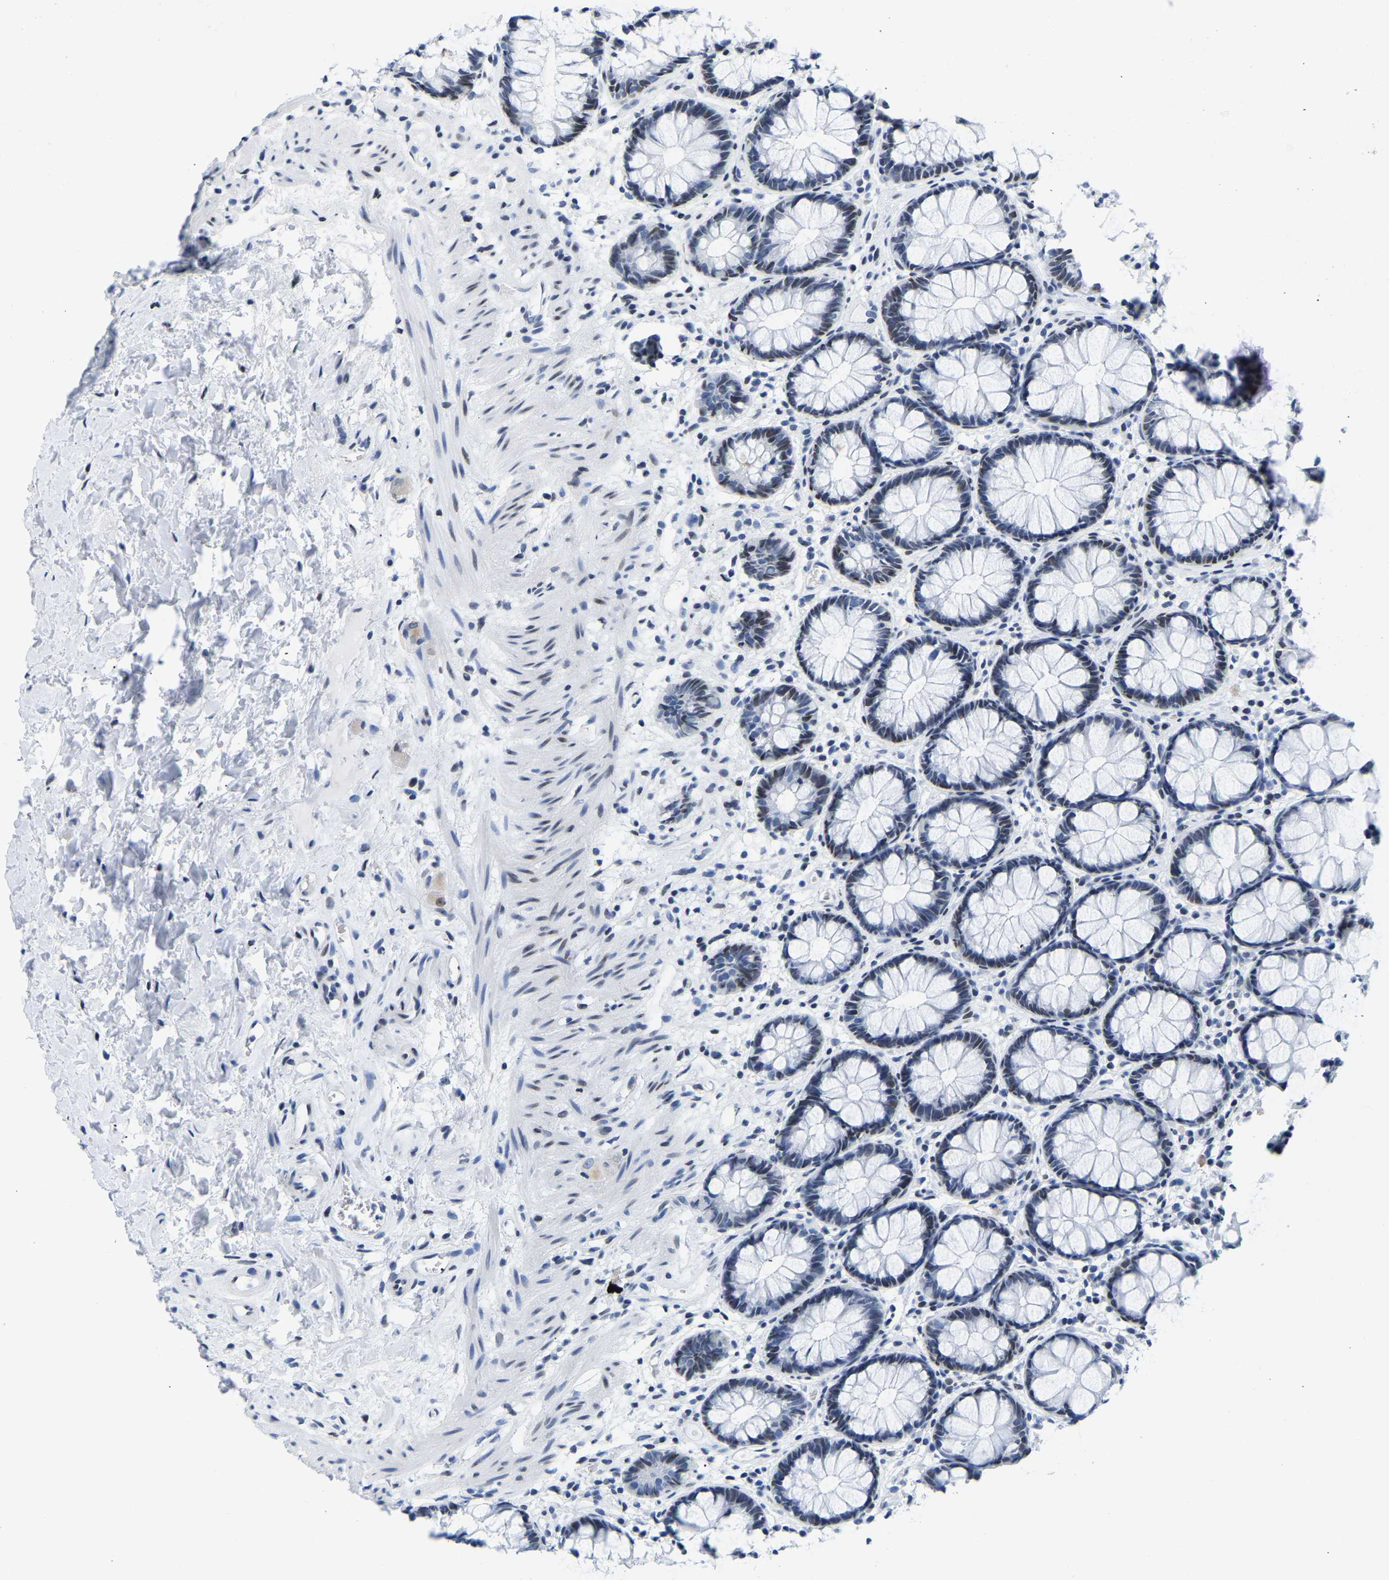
{"staining": {"intensity": "weak", "quantity": "25%-75%", "location": "nuclear"}, "tissue": "rectum", "cell_type": "Glandular cells", "image_type": "normal", "snomed": [{"axis": "morphology", "description": "Normal tissue, NOS"}, {"axis": "topography", "description": "Rectum"}], "caption": "Immunohistochemical staining of normal rectum displays low levels of weak nuclear positivity in about 25%-75% of glandular cells.", "gene": "UPK3A", "patient": {"sex": "male", "age": 64}}